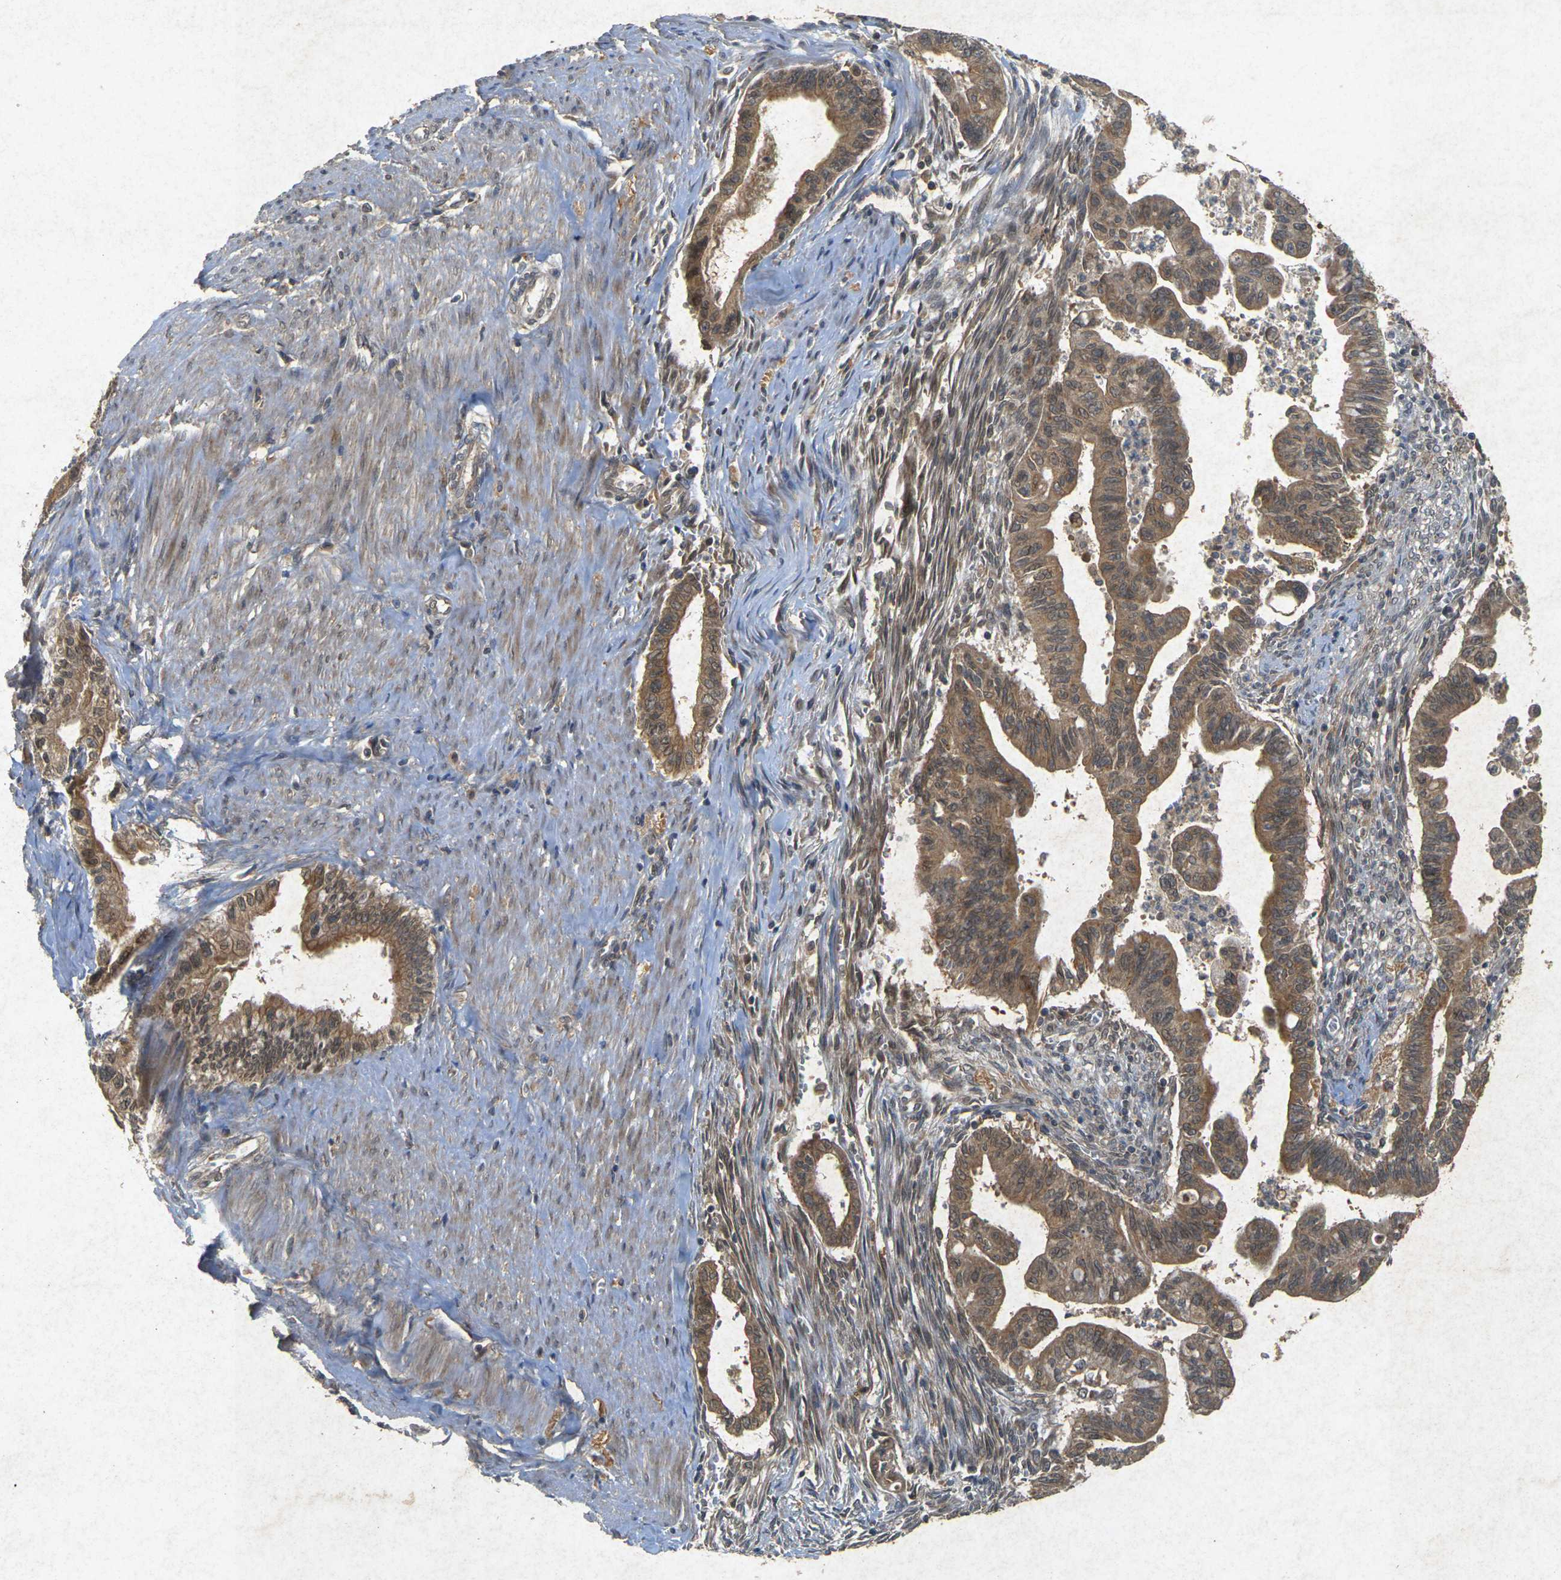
{"staining": {"intensity": "moderate", "quantity": ">75%", "location": "cytoplasmic/membranous"}, "tissue": "pancreatic cancer", "cell_type": "Tumor cells", "image_type": "cancer", "snomed": [{"axis": "morphology", "description": "Adenocarcinoma, NOS"}, {"axis": "topography", "description": "Pancreas"}], "caption": "Immunohistochemistry micrograph of human pancreatic cancer (adenocarcinoma) stained for a protein (brown), which shows medium levels of moderate cytoplasmic/membranous expression in approximately >75% of tumor cells.", "gene": "ERN1", "patient": {"sex": "male", "age": 70}}